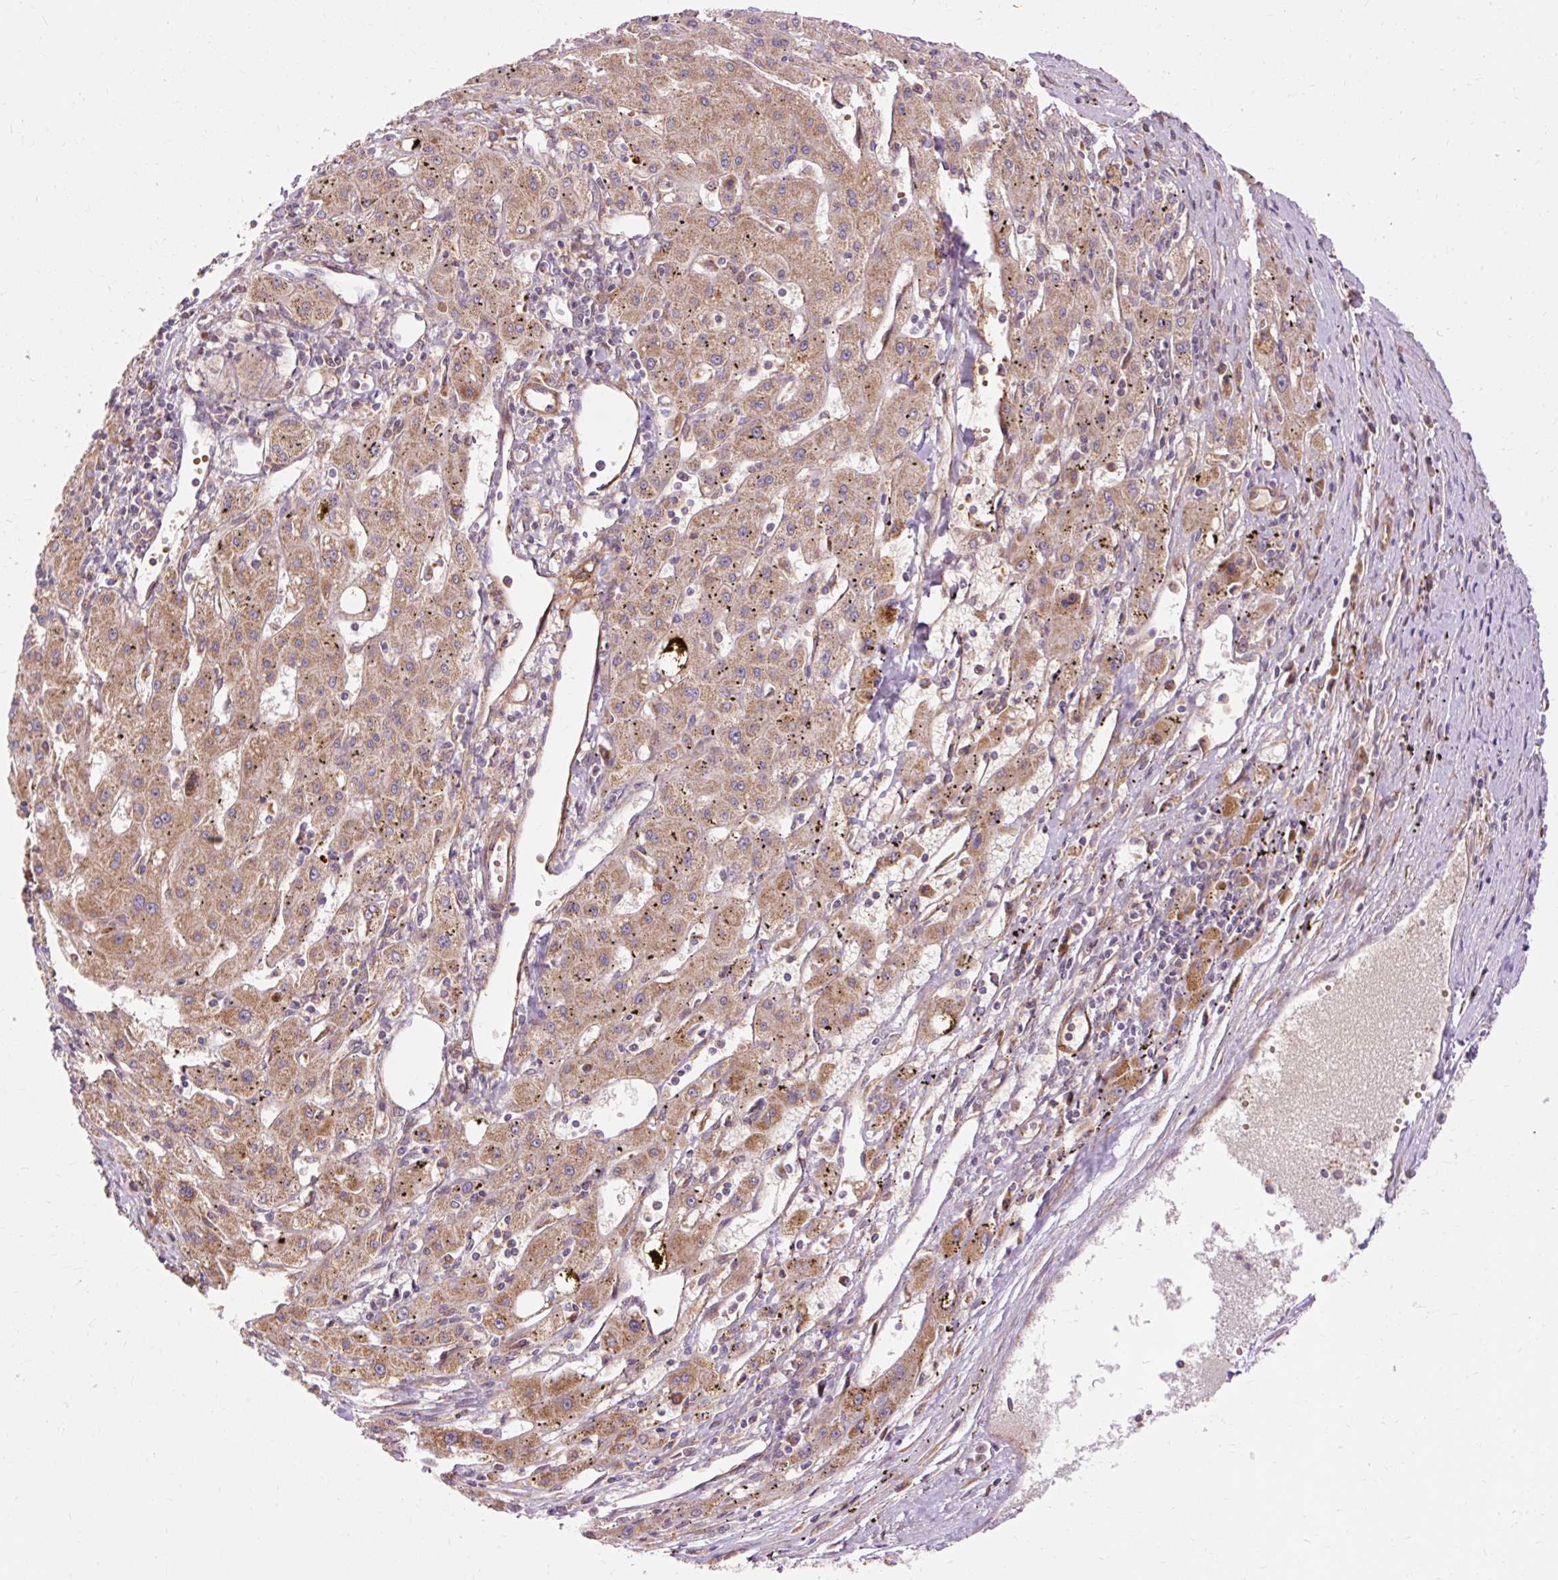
{"staining": {"intensity": "moderate", "quantity": ">75%", "location": "cytoplasmic/membranous"}, "tissue": "liver cancer", "cell_type": "Tumor cells", "image_type": "cancer", "snomed": [{"axis": "morphology", "description": "Carcinoma, Hepatocellular, NOS"}, {"axis": "topography", "description": "Liver"}], "caption": "An immunohistochemistry image of neoplastic tissue is shown. Protein staining in brown shows moderate cytoplasmic/membranous positivity in liver cancer (hepatocellular carcinoma) within tumor cells.", "gene": "RIPOR3", "patient": {"sex": "male", "age": 72}}